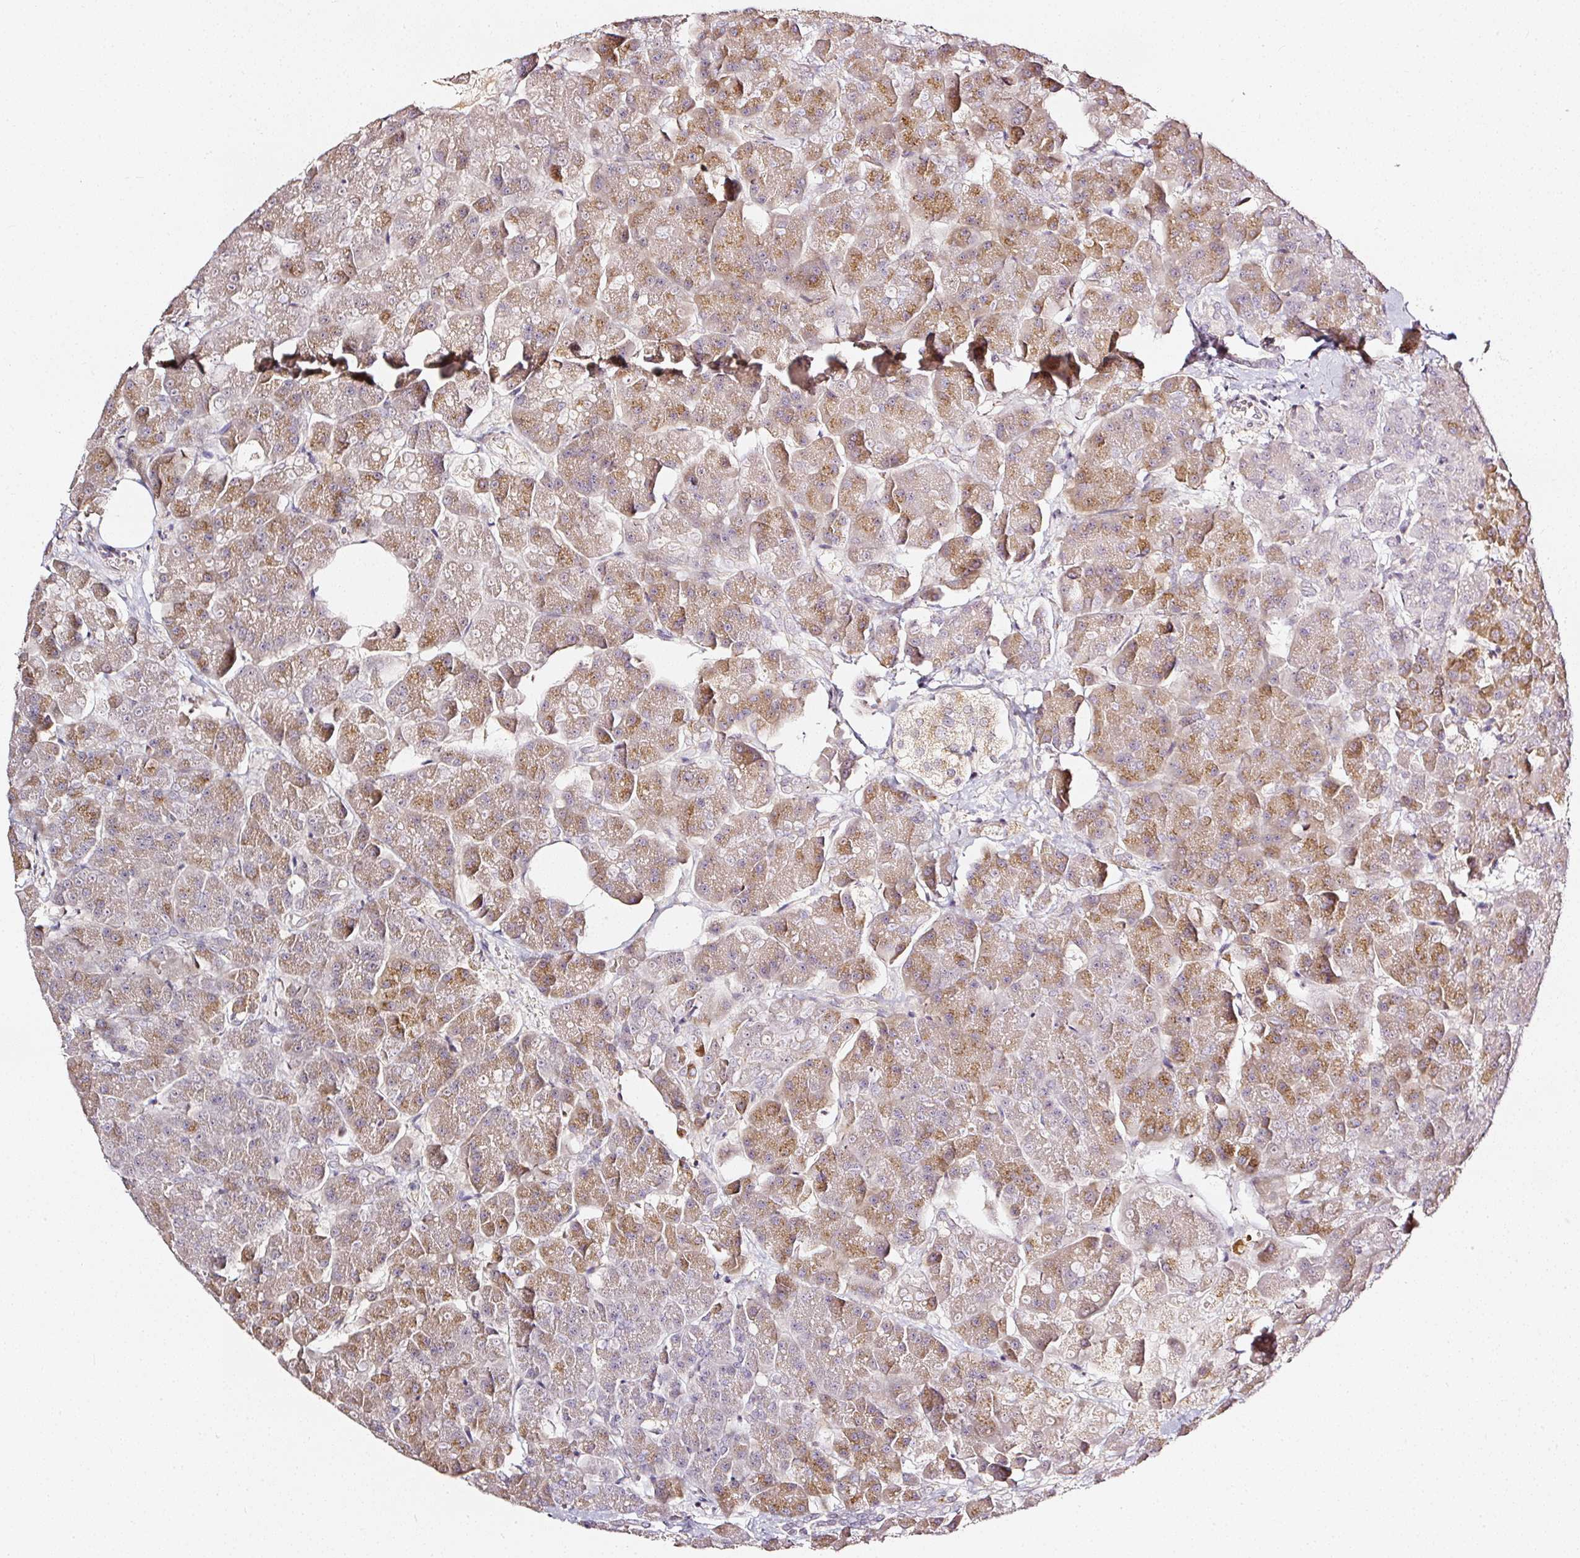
{"staining": {"intensity": "moderate", "quantity": "25%-75%", "location": "cytoplasmic/membranous"}, "tissue": "pancreas", "cell_type": "Exocrine glandular cells", "image_type": "normal", "snomed": [{"axis": "morphology", "description": "Normal tissue, NOS"}, {"axis": "topography", "description": "Pancreas"}, {"axis": "topography", "description": "Peripheral nerve tissue"}], "caption": "Protein expression analysis of normal human pancreas reveals moderate cytoplasmic/membranous positivity in about 25%-75% of exocrine glandular cells. The staining is performed using DAB (3,3'-diaminobenzidine) brown chromogen to label protein expression. The nuclei are counter-stained blue using hematoxylin.", "gene": "NTRK1", "patient": {"sex": "male", "age": 54}}